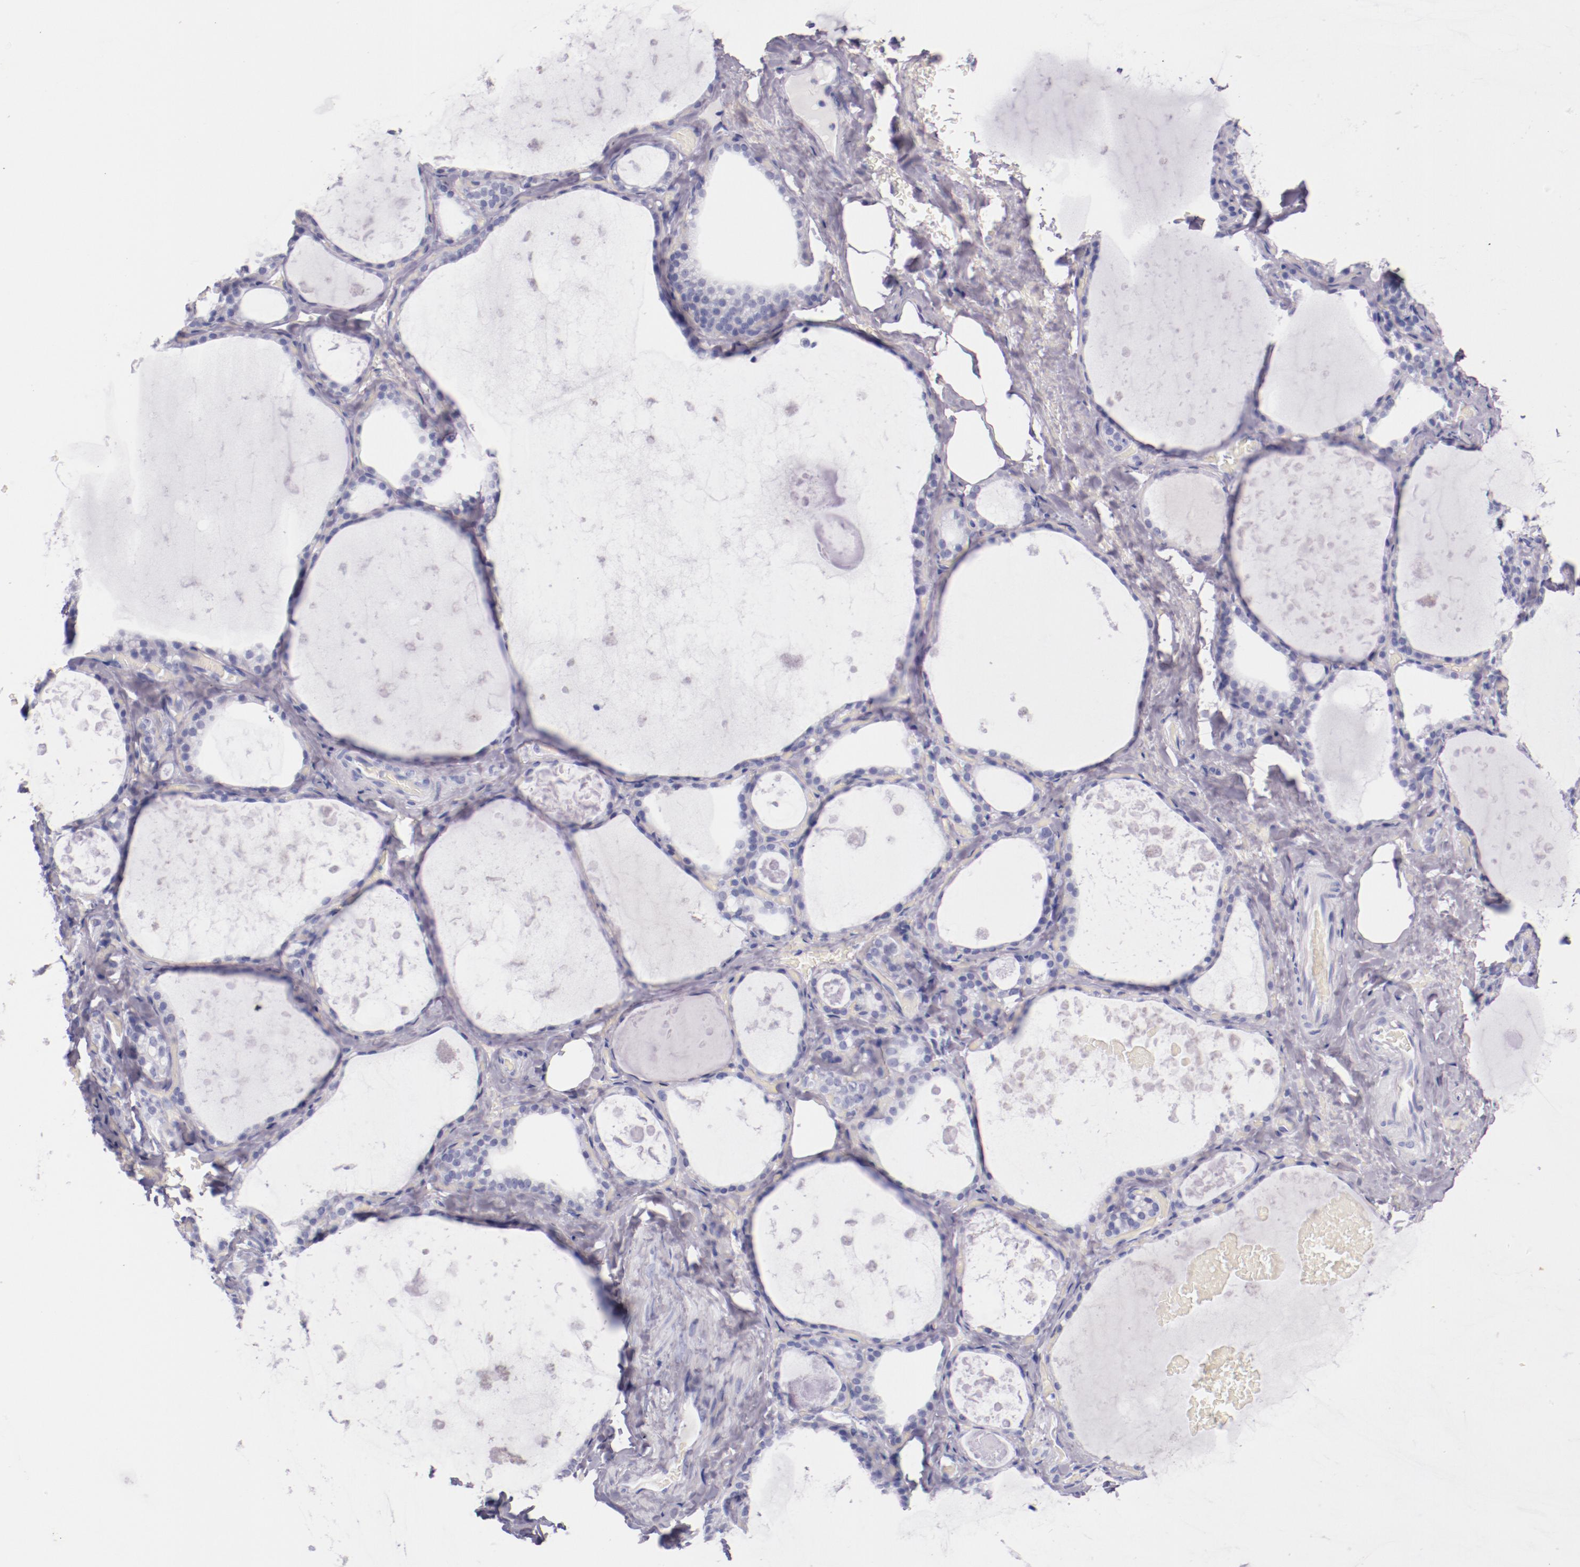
{"staining": {"intensity": "negative", "quantity": "none", "location": "none"}, "tissue": "thyroid gland", "cell_type": "Glandular cells", "image_type": "normal", "snomed": [{"axis": "morphology", "description": "Normal tissue, NOS"}, {"axis": "topography", "description": "Thyroid gland"}], "caption": "Immunohistochemistry (IHC) of normal human thyroid gland shows no positivity in glandular cells. Brightfield microscopy of immunohistochemistry stained with DAB (brown) and hematoxylin (blue), captured at high magnification.", "gene": "IRF4", "patient": {"sex": "male", "age": 61}}